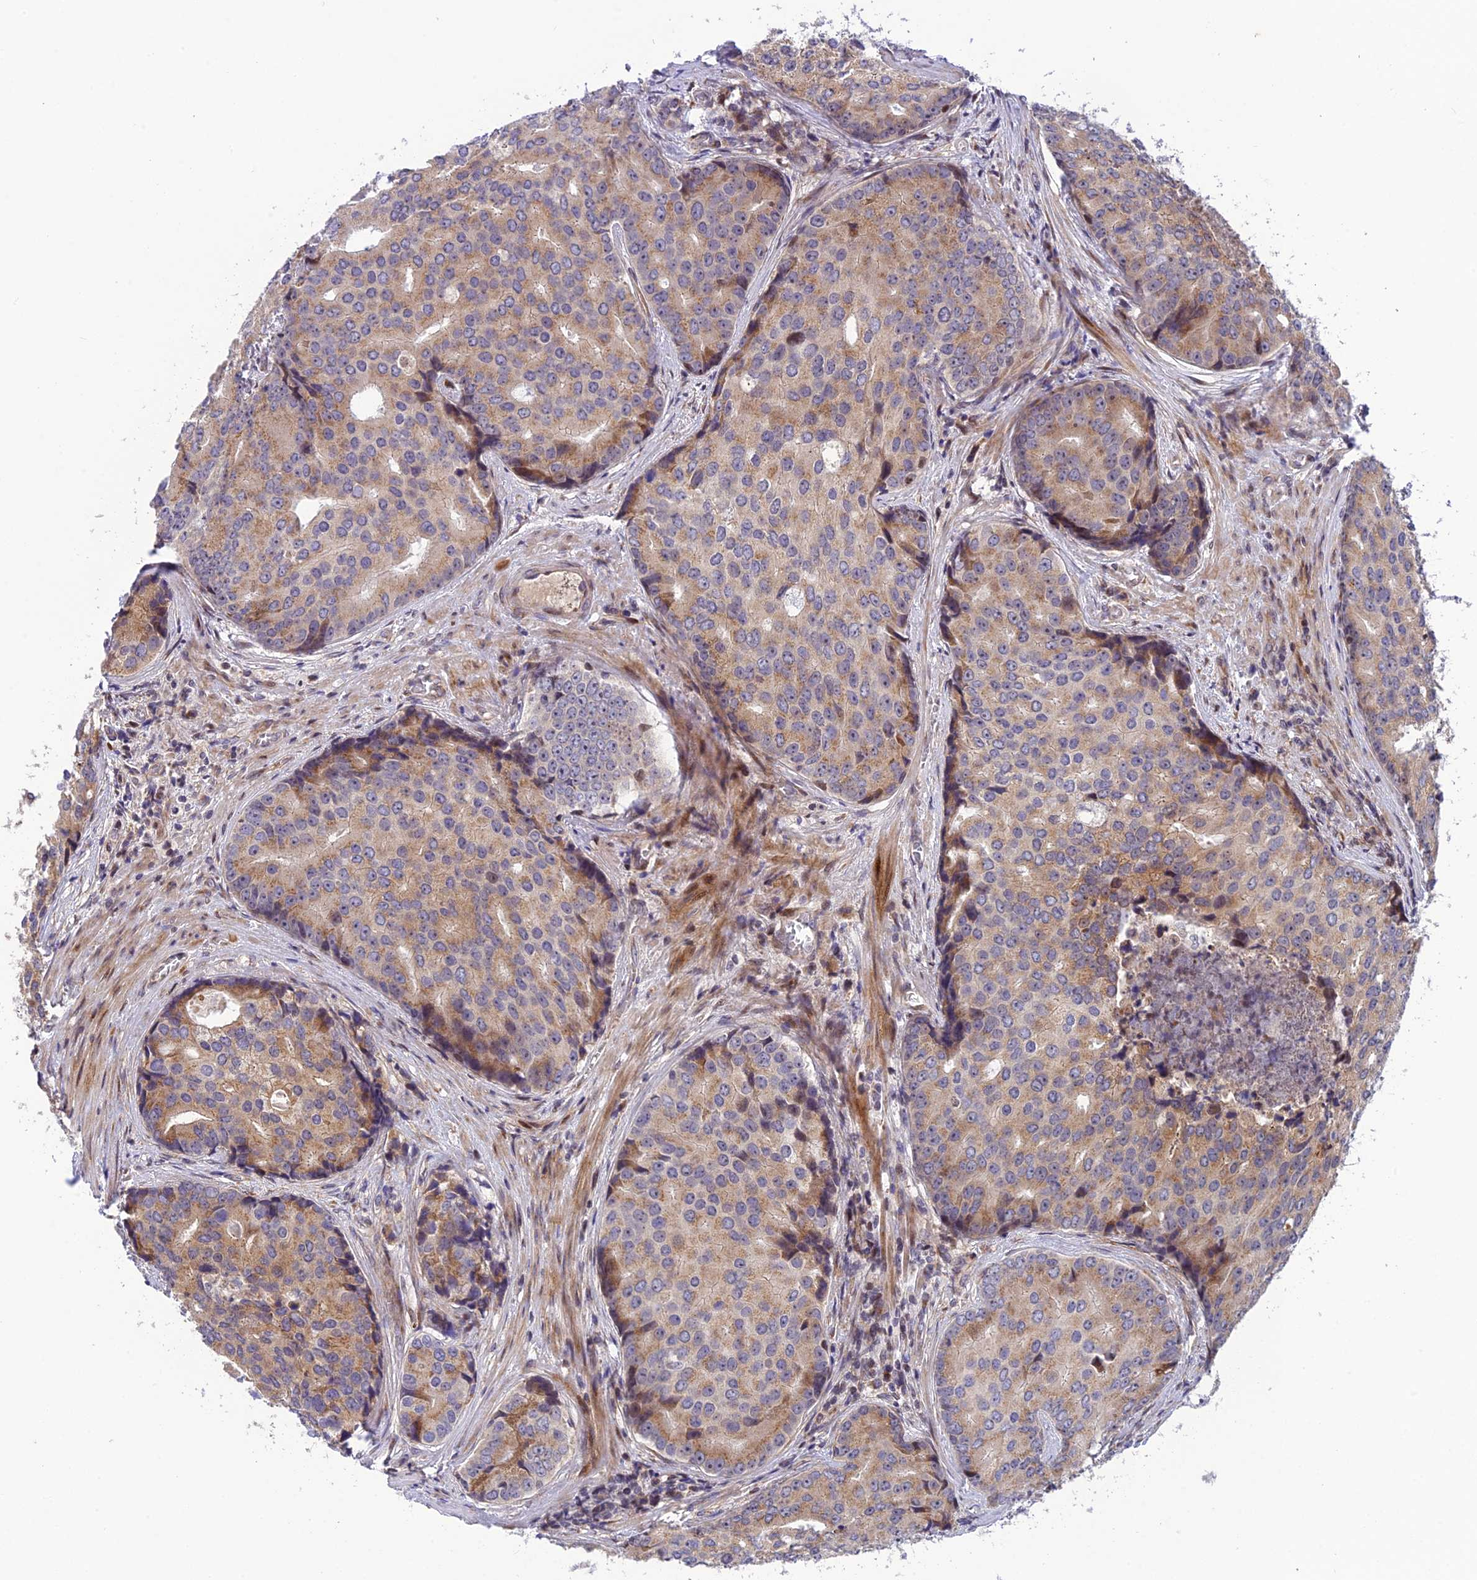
{"staining": {"intensity": "moderate", "quantity": "25%-75%", "location": "cytoplasmic/membranous,nuclear"}, "tissue": "prostate cancer", "cell_type": "Tumor cells", "image_type": "cancer", "snomed": [{"axis": "morphology", "description": "Adenocarcinoma, High grade"}, {"axis": "topography", "description": "Prostate"}], "caption": "The histopathology image shows a brown stain indicating the presence of a protein in the cytoplasmic/membranous and nuclear of tumor cells in prostate cancer.", "gene": "SMIM7", "patient": {"sex": "male", "age": 62}}